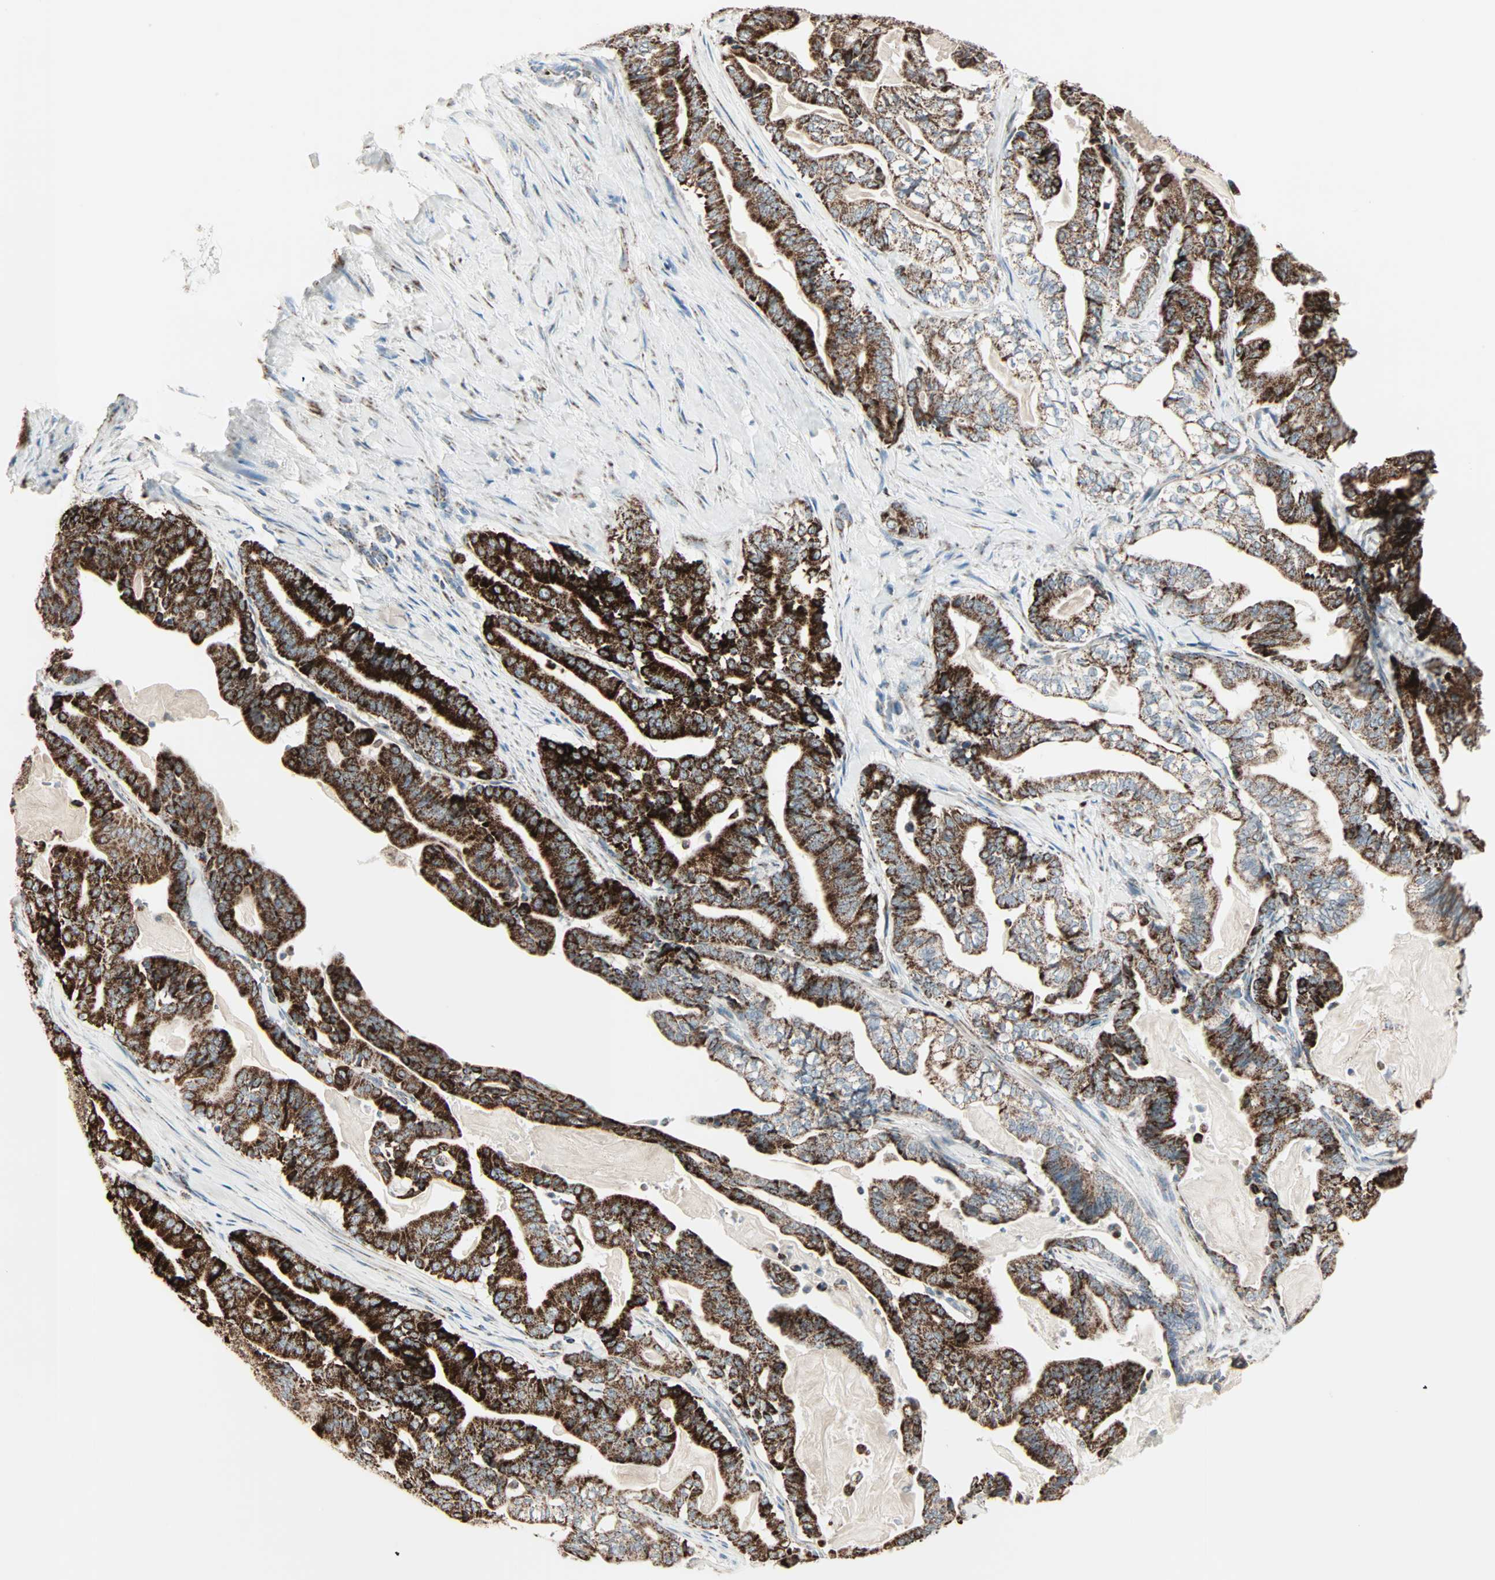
{"staining": {"intensity": "strong", "quantity": ">75%", "location": "cytoplasmic/membranous"}, "tissue": "pancreatic cancer", "cell_type": "Tumor cells", "image_type": "cancer", "snomed": [{"axis": "morphology", "description": "Adenocarcinoma, NOS"}, {"axis": "topography", "description": "Pancreas"}], "caption": "About >75% of tumor cells in human pancreatic adenocarcinoma display strong cytoplasmic/membranous protein expression as visualized by brown immunohistochemical staining.", "gene": "IDH2", "patient": {"sex": "male", "age": 63}}